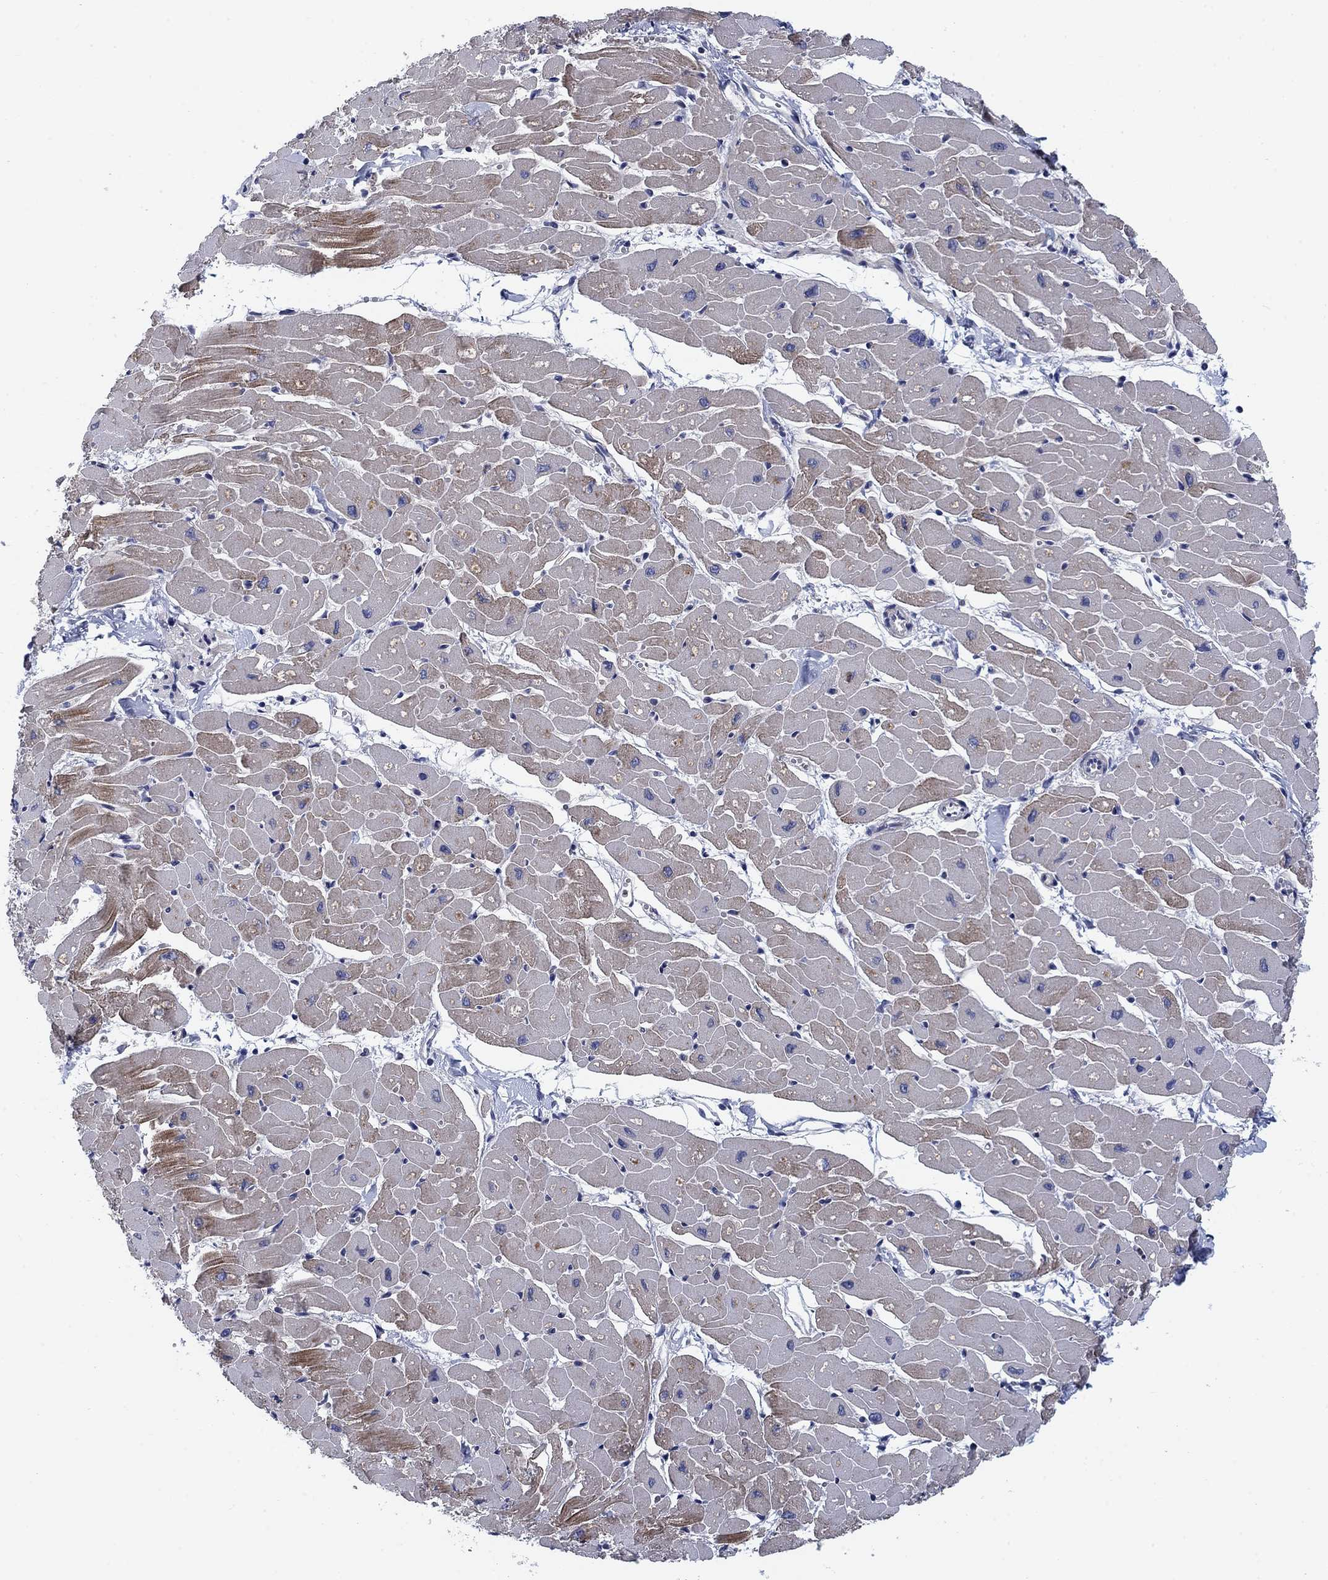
{"staining": {"intensity": "moderate", "quantity": "25%-75%", "location": "cytoplasmic/membranous"}, "tissue": "heart muscle", "cell_type": "Cardiomyocytes", "image_type": "normal", "snomed": [{"axis": "morphology", "description": "Normal tissue, NOS"}, {"axis": "topography", "description": "Heart"}], "caption": "This is a photomicrograph of immunohistochemistry (IHC) staining of benign heart muscle, which shows moderate positivity in the cytoplasmic/membranous of cardiomyocytes.", "gene": "KIF15", "patient": {"sex": "male", "age": 57}}